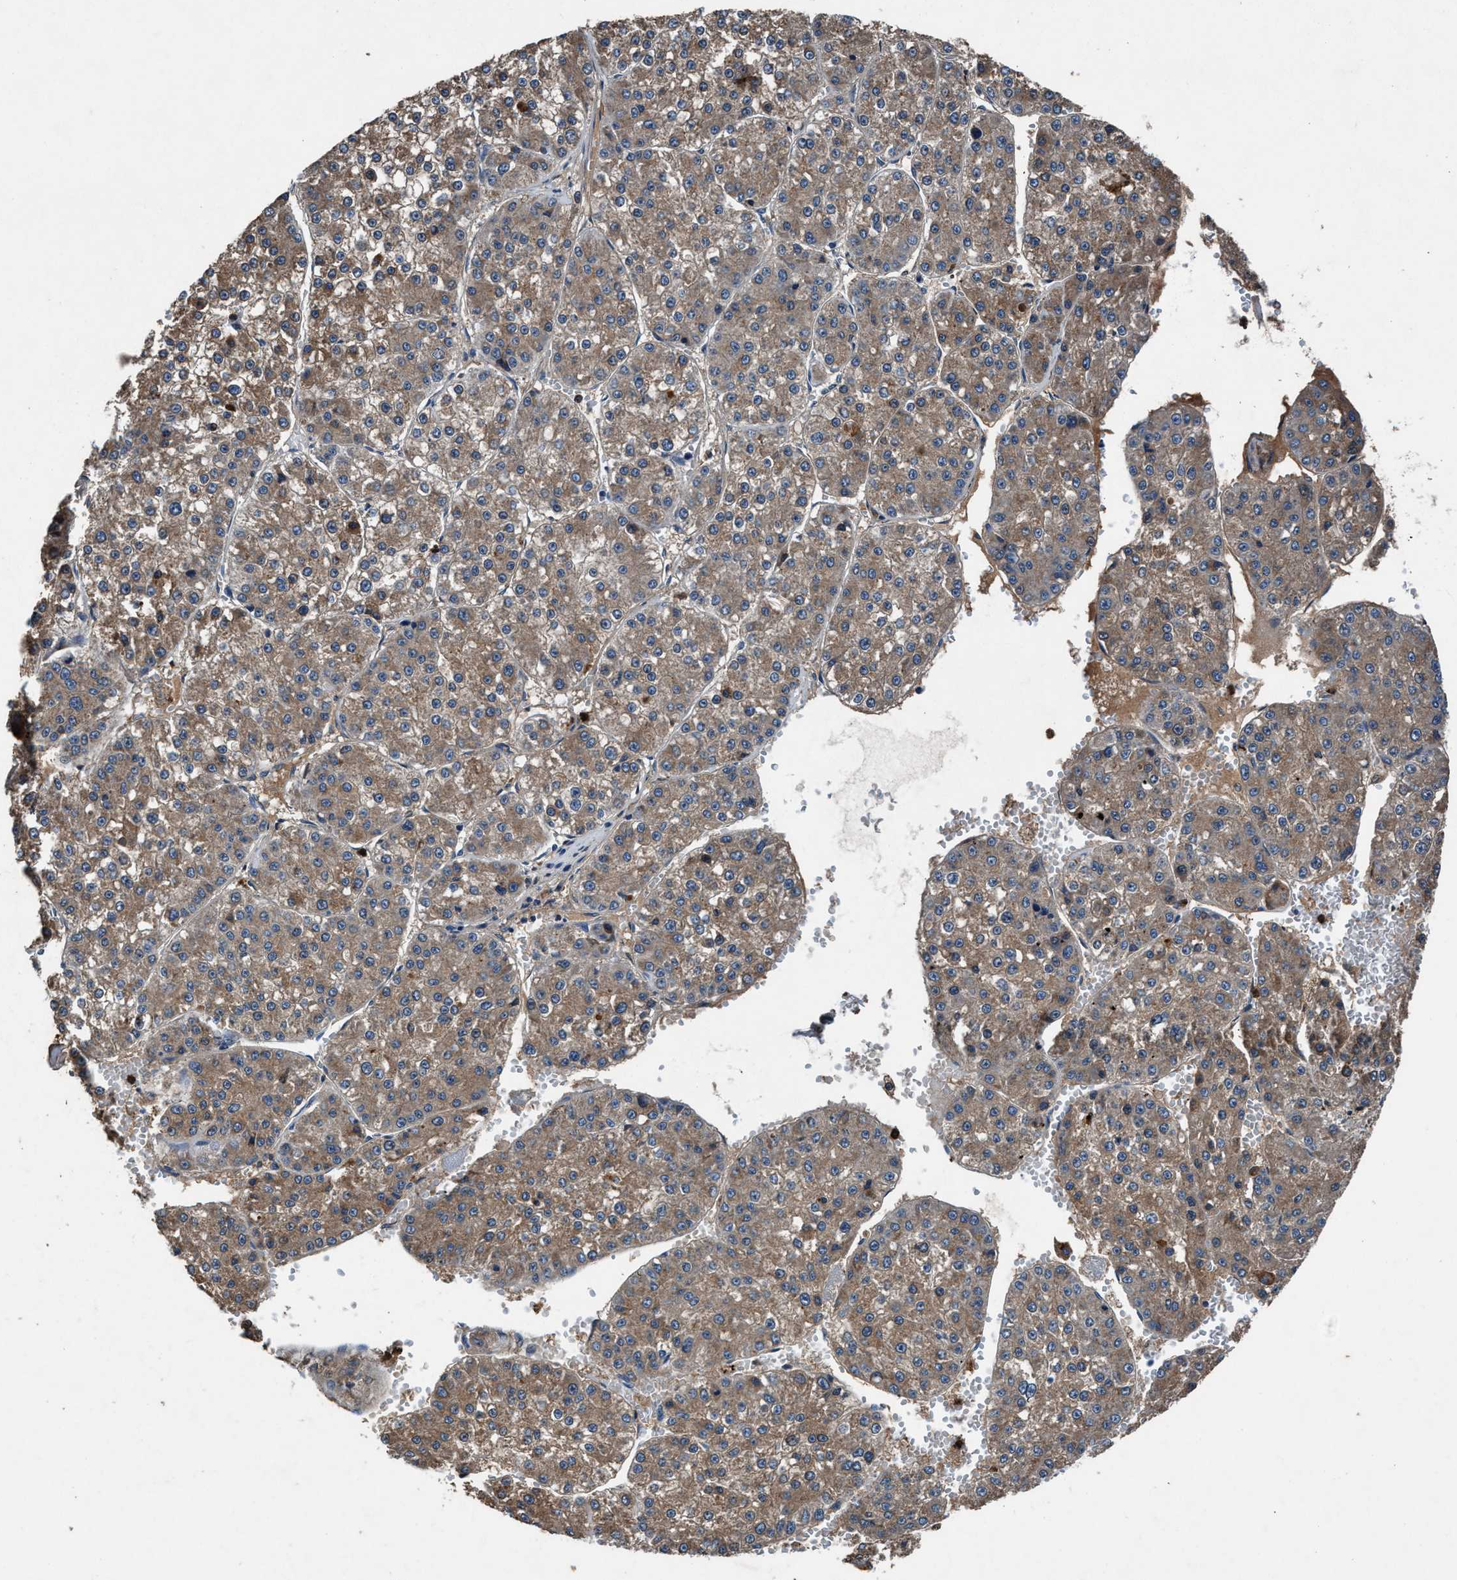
{"staining": {"intensity": "moderate", "quantity": ">75%", "location": "cytoplasmic/membranous"}, "tissue": "liver cancer", "cell_type": "Tumor cells", "image_type": "cancer", "snomed": [{"axis": "morphology", "description": "Carcinoma, Hepatocellular, NOS"}, {"axis": "topography", "description": "Liver"}], "caption": "High-power microscopy captured an immunohistochemistry (IHC) histopathology image of liver hepatocellular carcinoma, revealing moderate cytoplasmic/membranous staining in approximately >75% of tumor cells.", "gene": "FAM221A", "patient": {"sex": "female", "age": 73}}